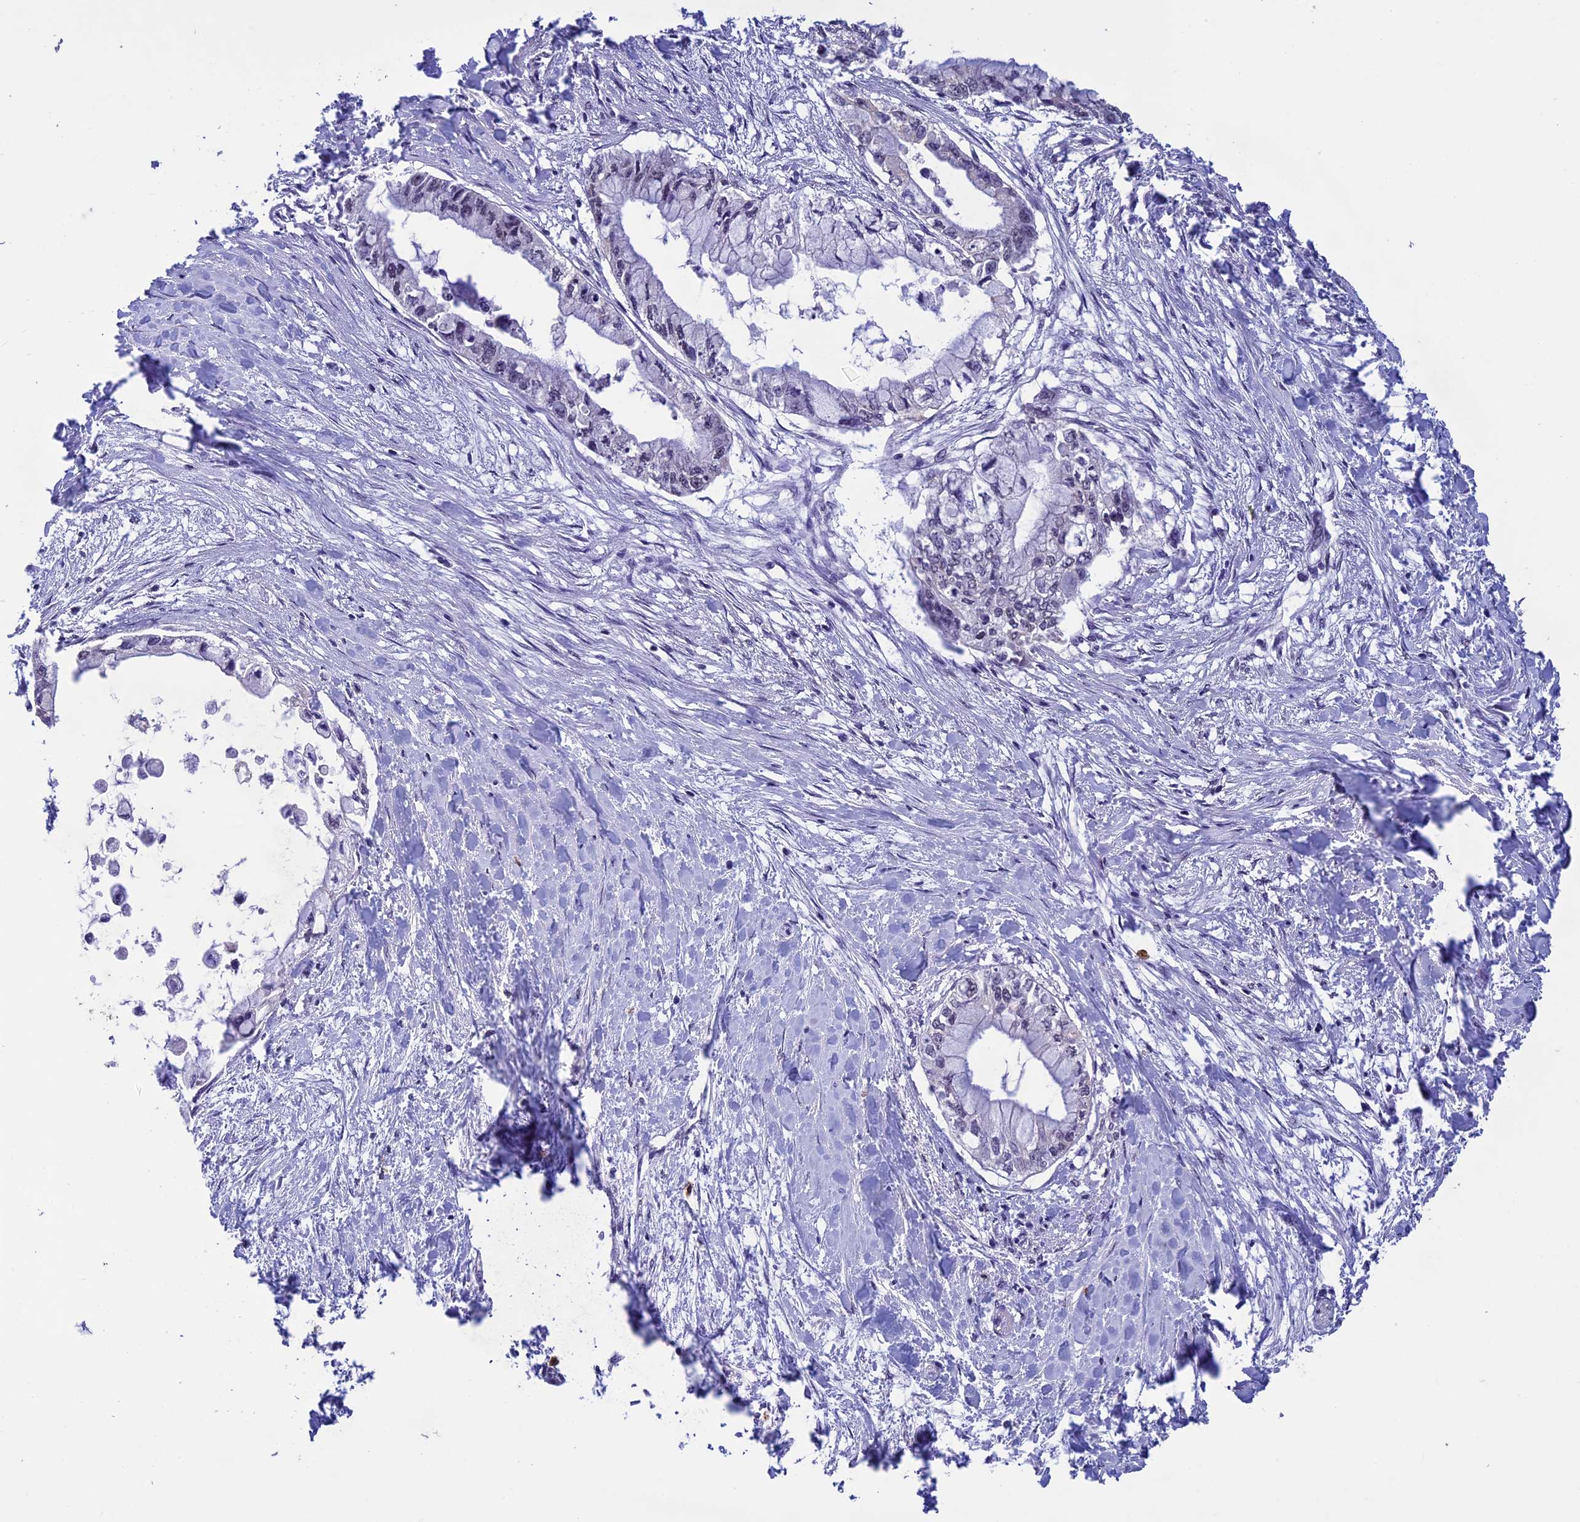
{"staining": {"intensity": "negative", "quantity": "none", "location": "none"}, "tissue": "pancreatic cancer", "cell_type": "Tumor cells", "image_type": "cancer", "snomed": [{"axis": "morphology", "description": "Adenocarcinoma, NOS"}, {"axis": "topography", "description": "Pancreas"}], "caption": "This image is of adenocarcinoma (pancreatic) stained with immunohistochemistry (IHC) to label a protein in brown with the nuclei are counter-stained blue. There is no positivity in tumor cells.", "gene": "RNF40", "patient": {"sex": "male", "age": 48}}